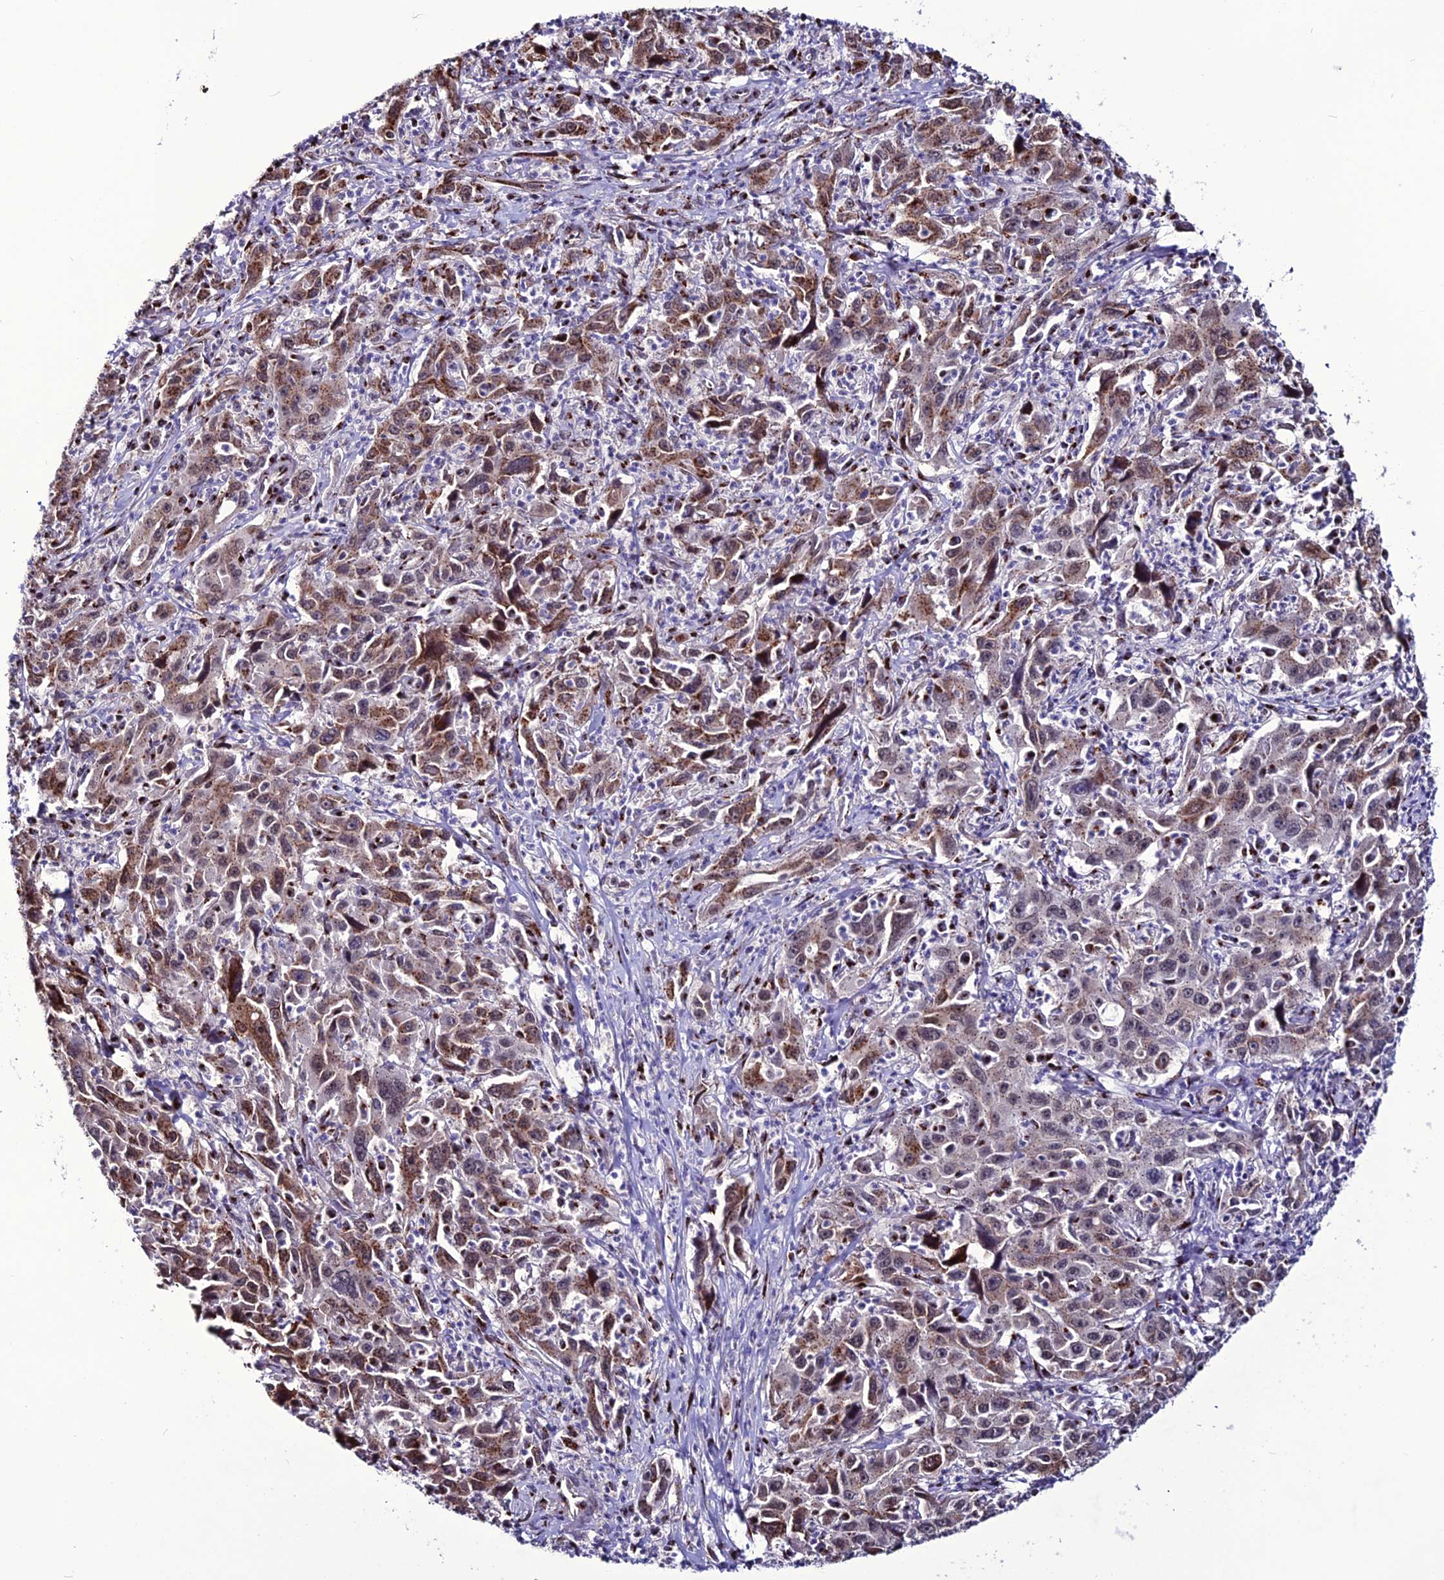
{"staining": {"intensity": "moderate", "quantity": ">75%", "location": "cytoplasmic/membranous,nuclear"}, "tissue": "liver cancer", "cell_type": "Tumor cells", "image_type": "cancer", "snomed": [{"axis": "morphology", "description": "Carcinoma, Hepatocellular, NOS"}, {"axis": "topography", "description": "Liver"}], "caption": "Liver hepatocellular carcinoma stained with IHC shows moderate cytoplasmic/membranous and nuclear expression in approximately >75% of tumor cells.", "gene": "PLEKHA4", "patient": {"sex": "male", "age": 63}}